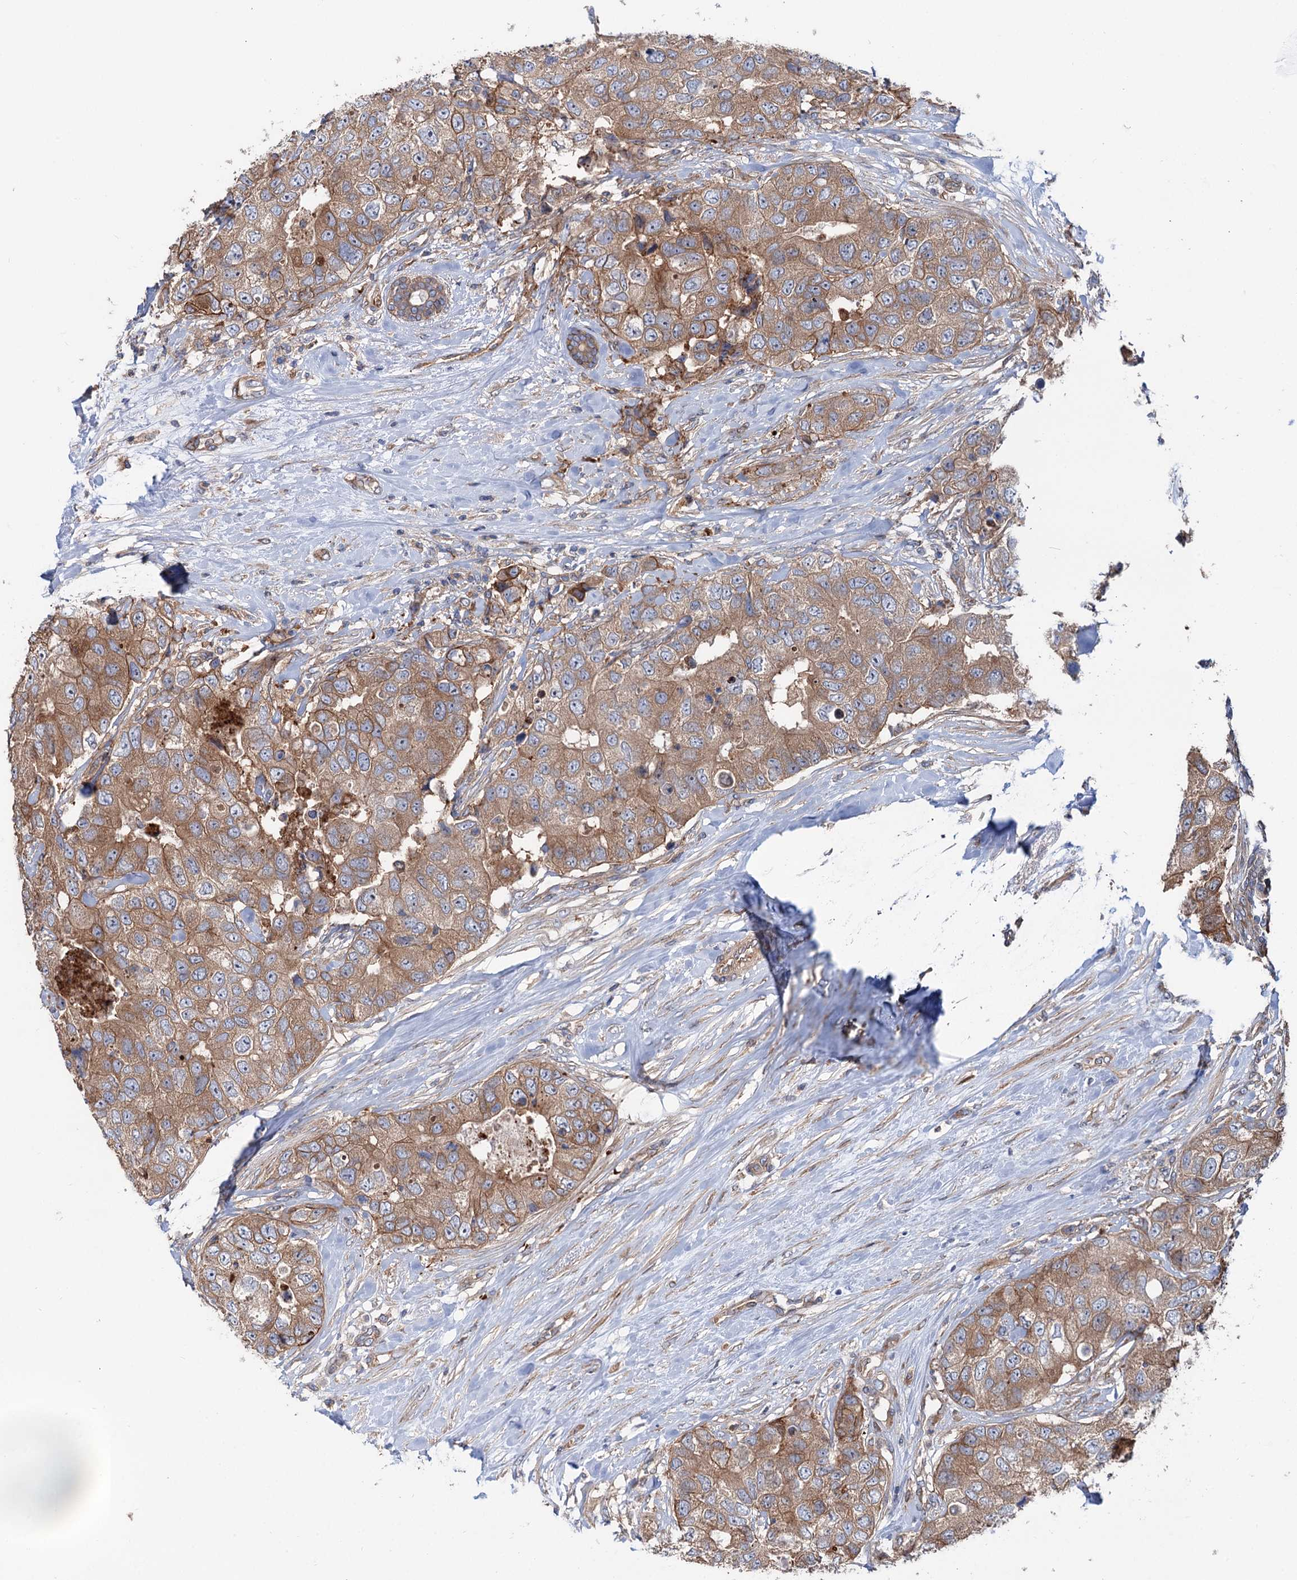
{"staining": {"intensity": "moderate", "quantity": ">75%", "location": "cytoplasmic/membranous"}, "tissue": "breast cancer", "cell_type": "Tumor cells", "image_type": "cancer", "snomed": [{"axis": "morphology", "description": "Duct carcinoma"}, {"axis": "topography", "description": "Breast"}], "caption": "Moderate cytoplasmic/membranous protein expression is appreciated in about >75% of tumor cells in breast cancer.", "gene": "PTDSS2", "patient": {"sex": "female", "age": 62}}